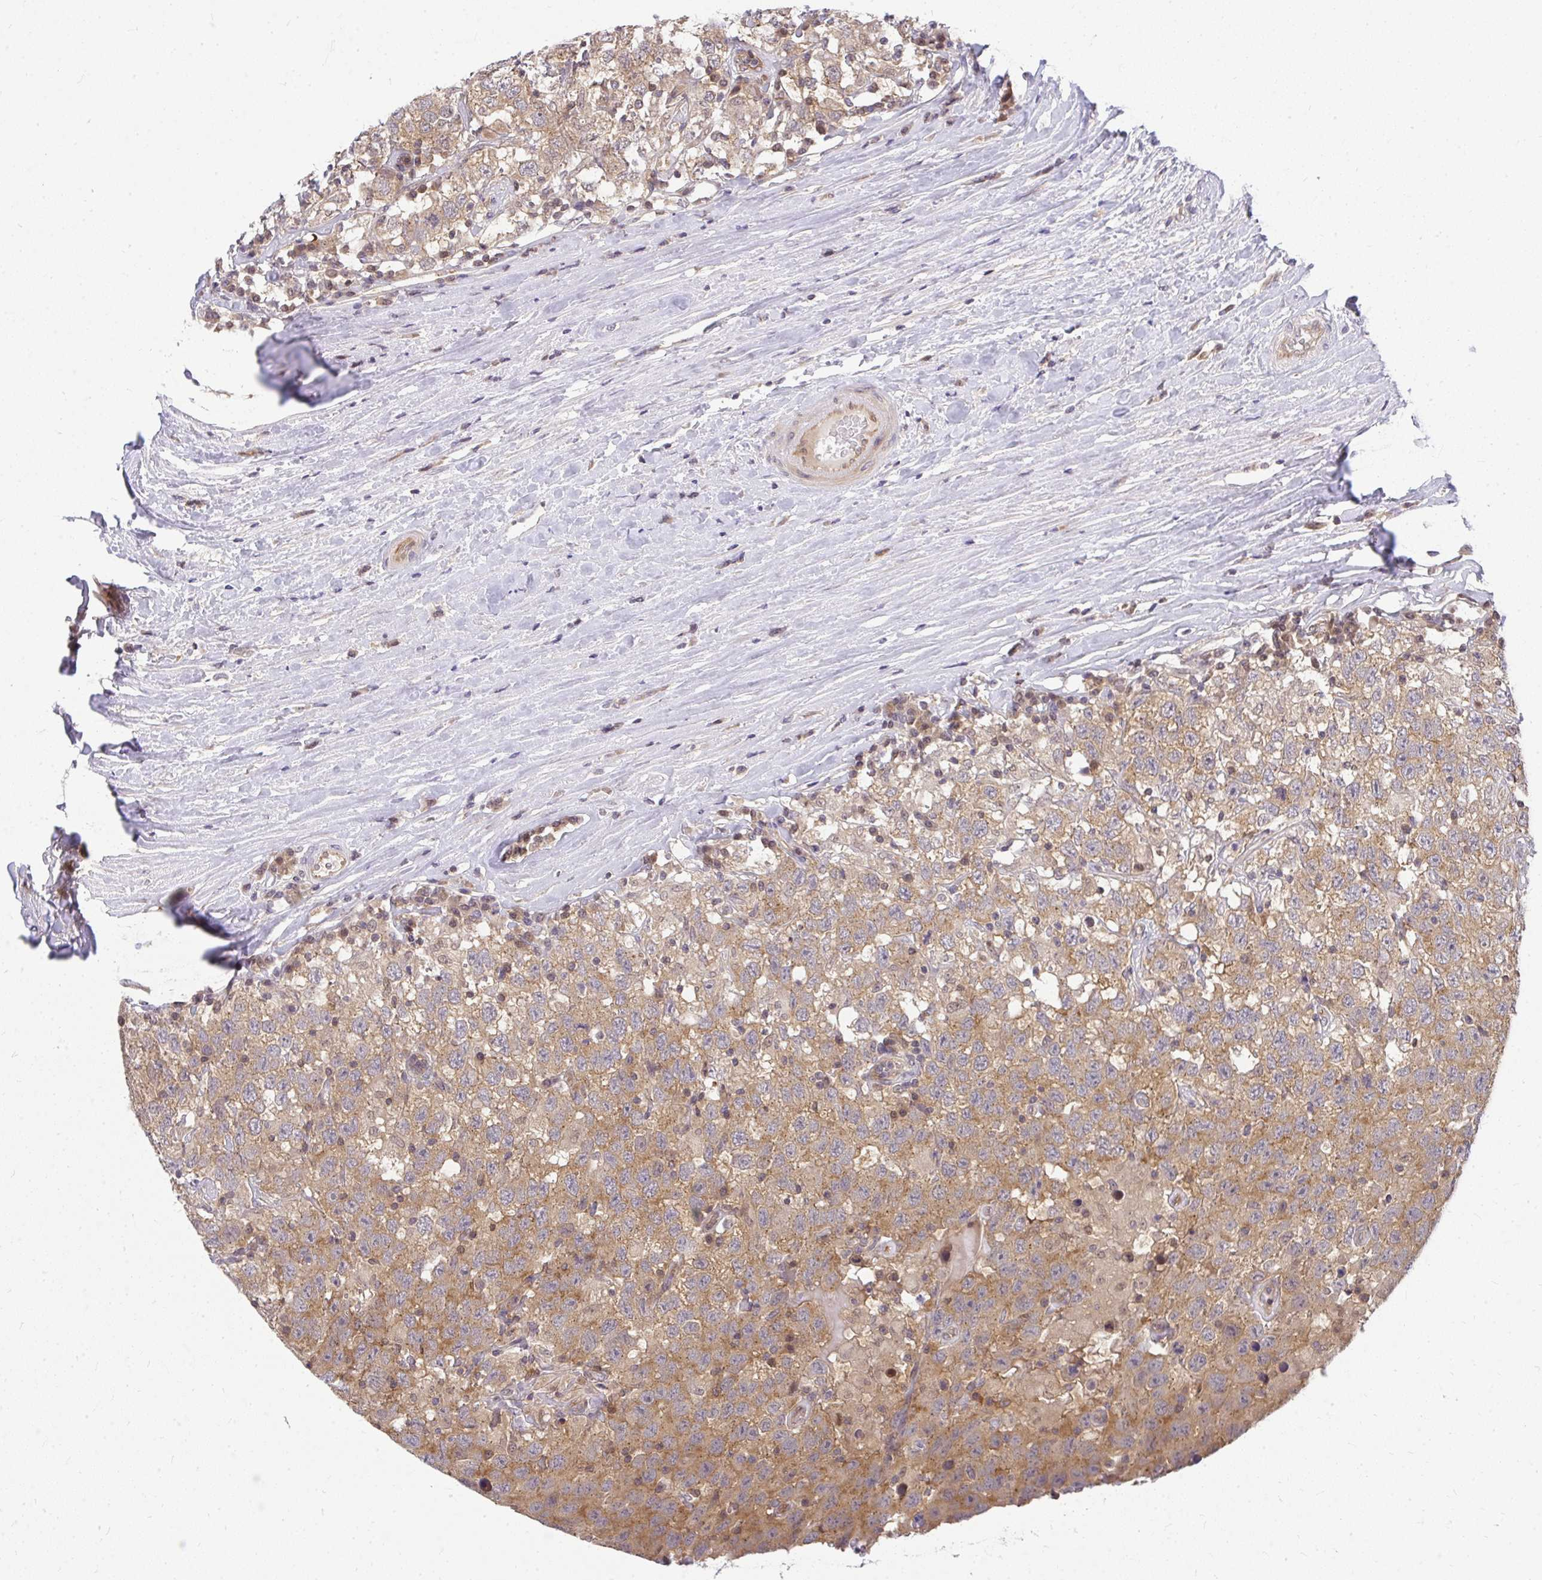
{"staining": {"intensity": "moderate", "quantity": ">75%", "location": "cytoplasmic/membranous"}, "tissue": "testis cancer", "cell_type": "Tumor cells", "image_type": "cancer", "snomed": [{"axis": "morphology", "description": "Seminoma, NOS"}, {"axis": "topography", "description": "Testis"}], "caption": "Testis cancer (seminoma) was stained to show a protein in brown. There is medium levels of moderate cytoplasmic/membranous positivity in about >75% of tumor cells.", "gene": "HDHD2", "patient": {"sex": "male", "age": 41}}